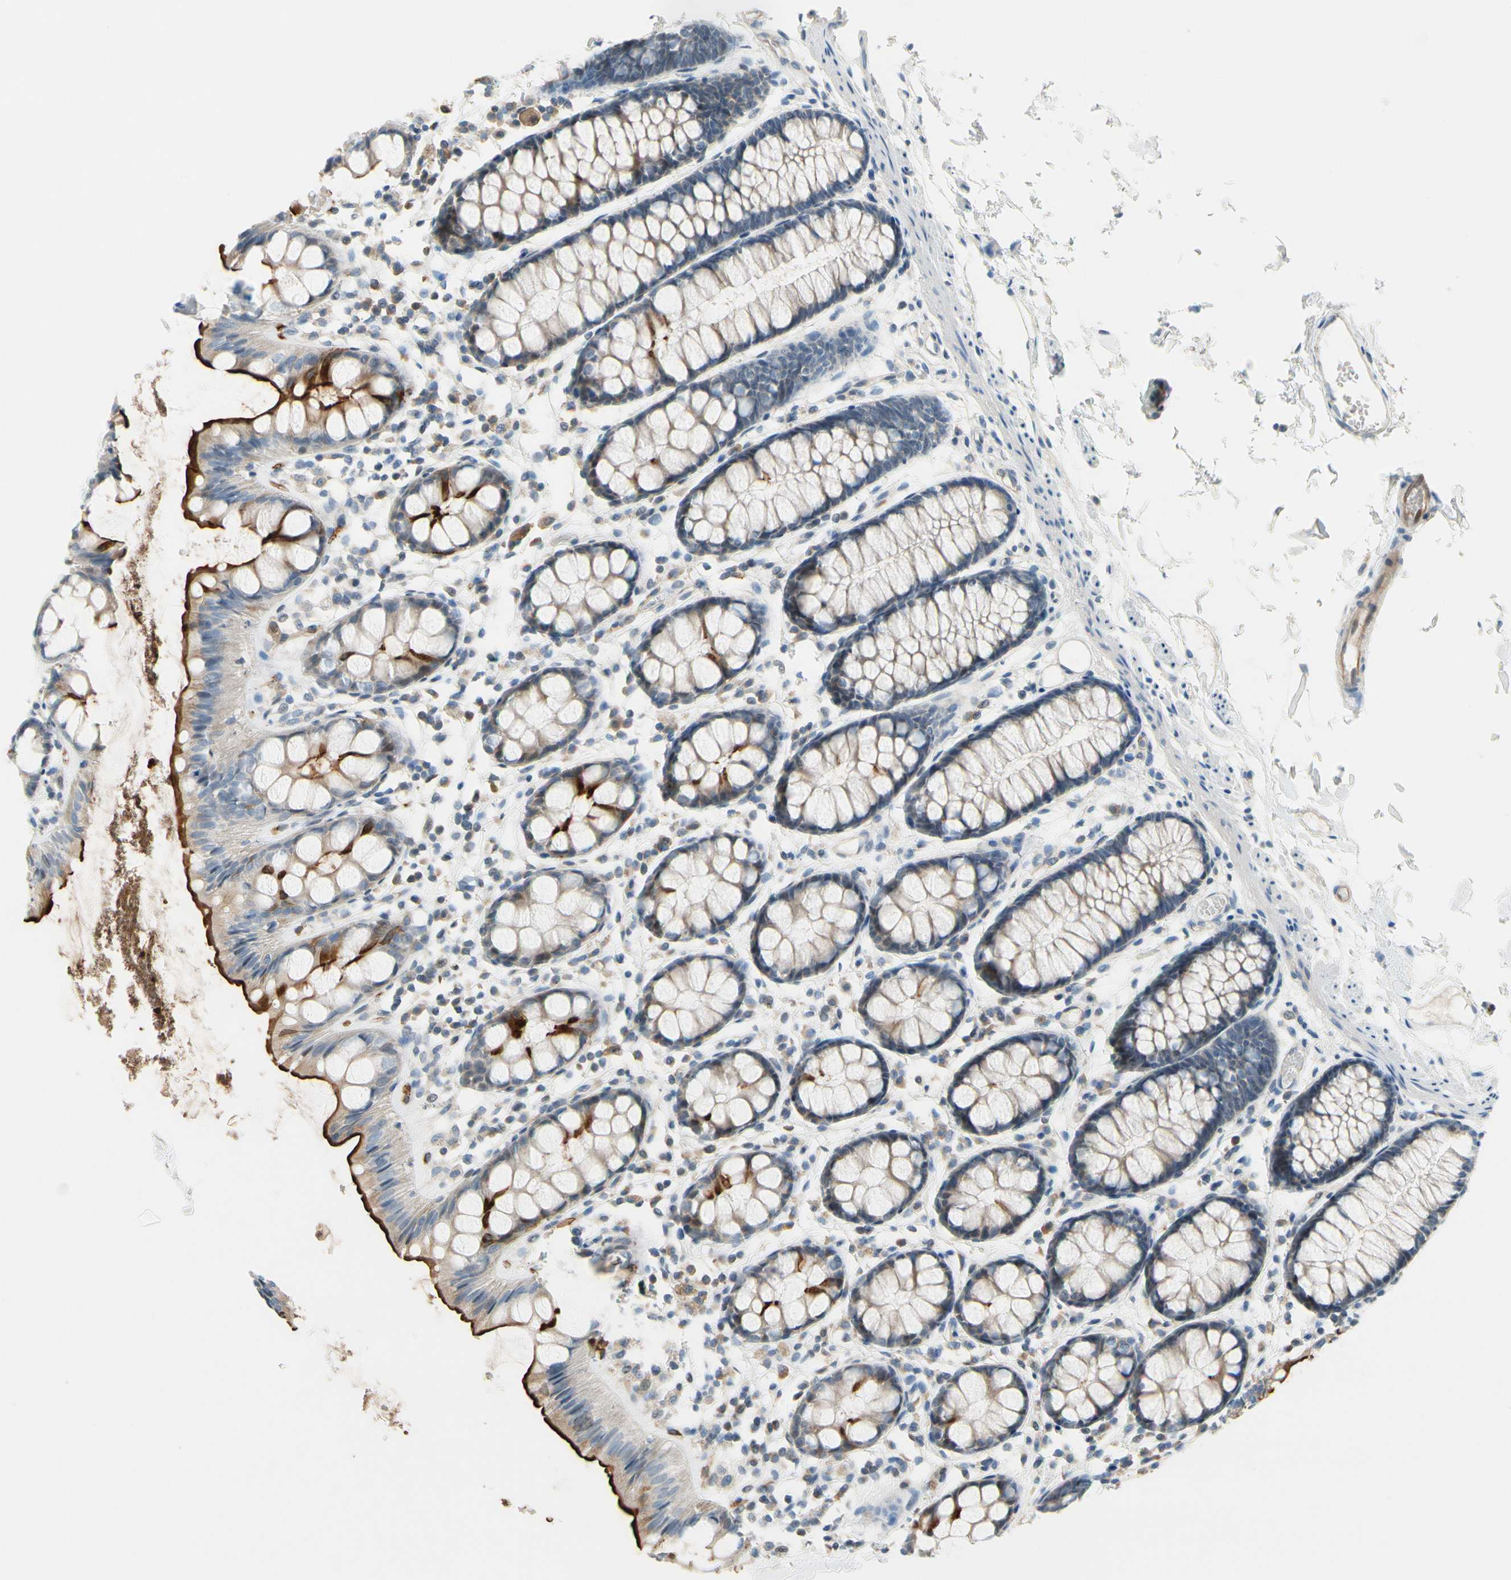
{"staining": {"intensity": "strong", "quantity": "25%-75%", "location": "cytoplasmic/membranous"}, "tissue": "rectum", "cell_type": "Glandular cells", "image_type": "normal", "snomed": [{"axis": "morphology", "description": "Normal tissue, NOS"}, {"axis": "topography", "description": "Rectum"}], "caption": "Brown immunohistochemical staining in normal rectum displays strong cytoplasmic/membranous positivity in approximately 25%-75% of glandular cells. Ihc stains the protein in brown and the nuclei are stained blue.", "gene": "CFAP36", "patient": {"sex": "female", "age": 66}}